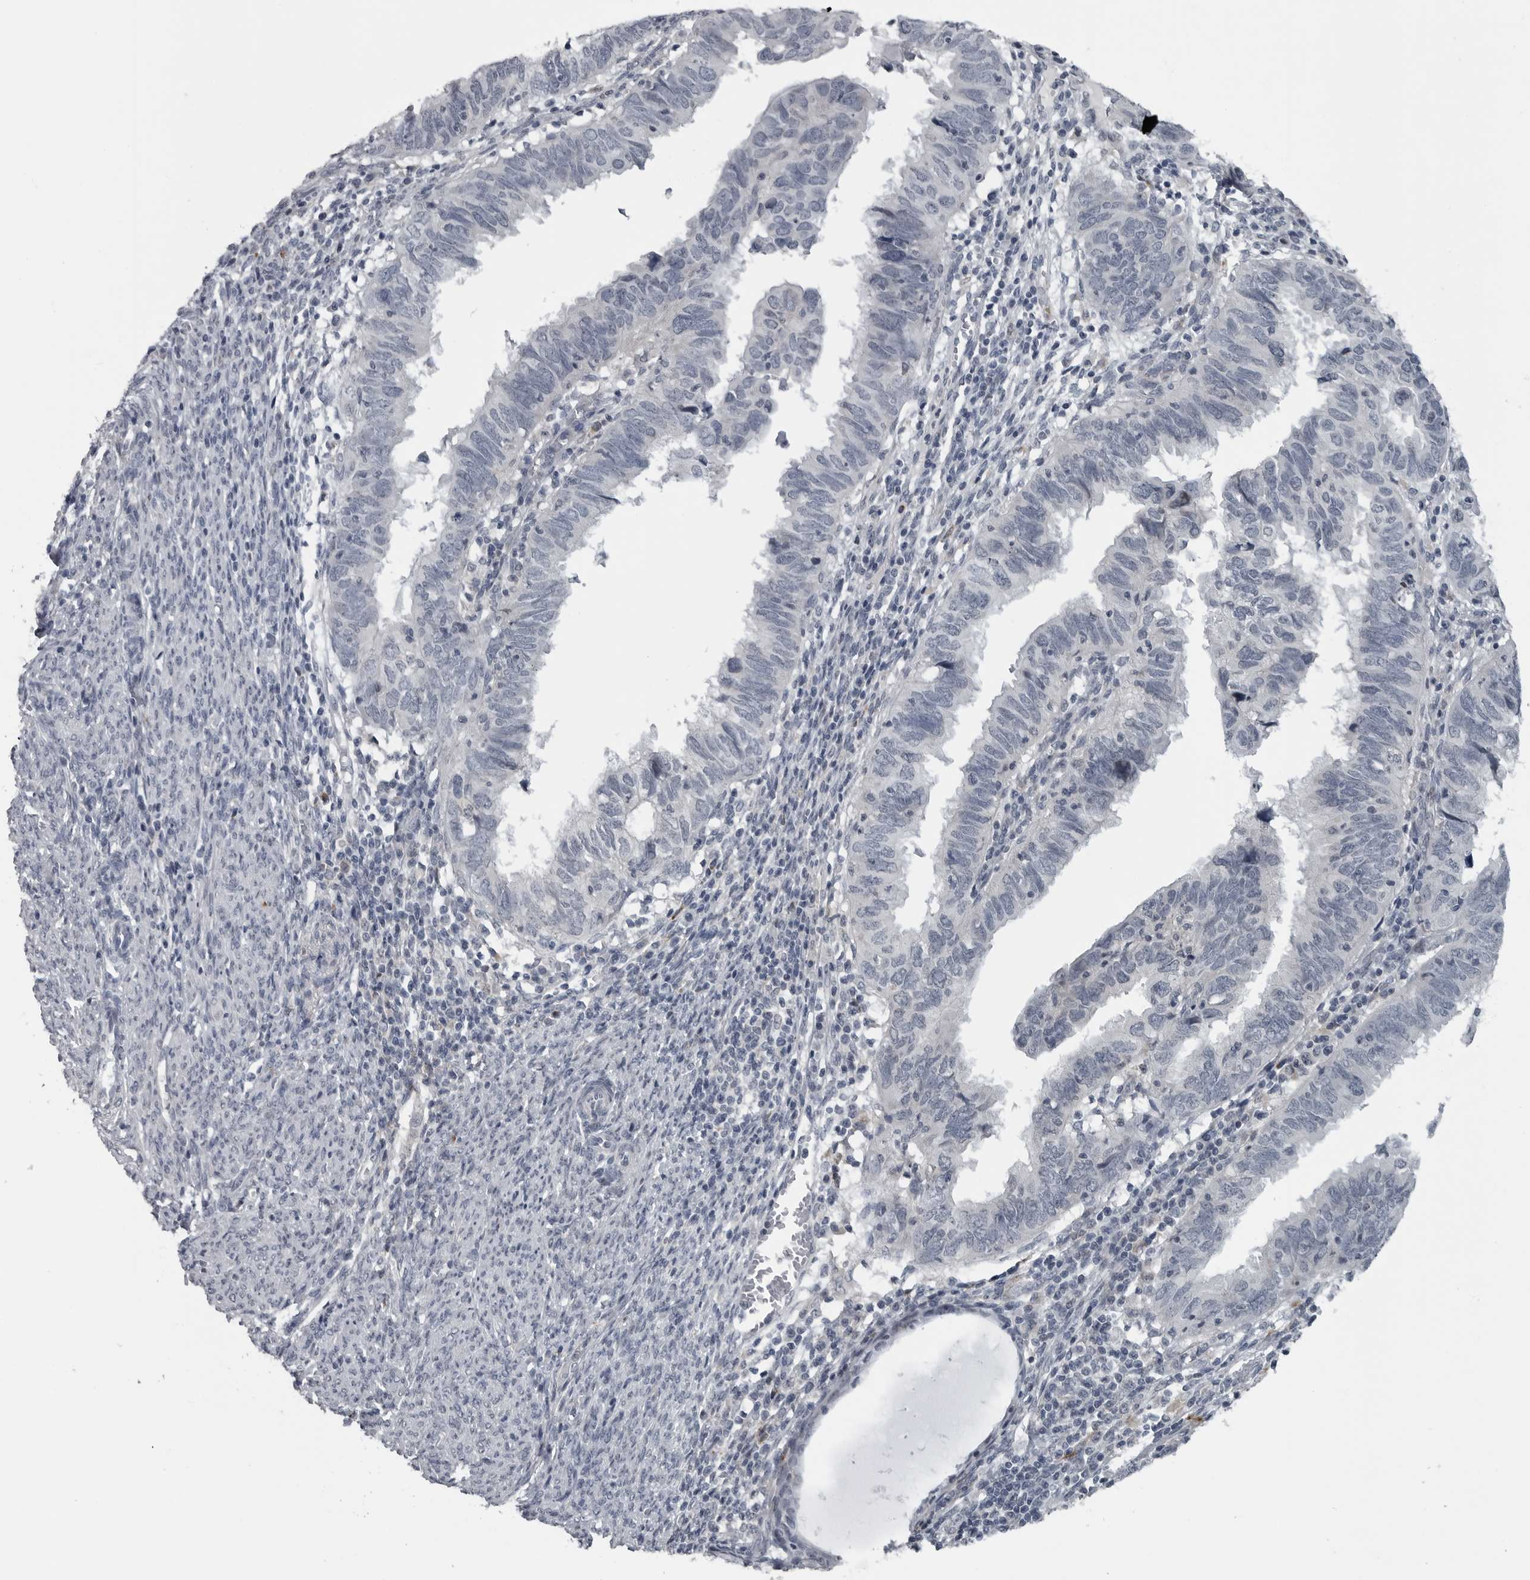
{"staining": {"intensity": "negative", "quantity": "none", "location": "none"}, "tissue": "endometrial cancer", "cell_type": "Tumor cells", "image_type": "cancer", "snomed": [{"axis": "morphology", "description": "Adenocarcinoma, NOS"}, {"axis": "topography", "description": "Uterus"}], "caption": "Immunohistochemistry of adenocarcinoma (endometrial) demonstrates no expression in tumor cells. (DAB immunohistochemistry (IHC), high magnification).", "gene": "LYSMD1", "patient": {"sex": "female", "age": 77}}